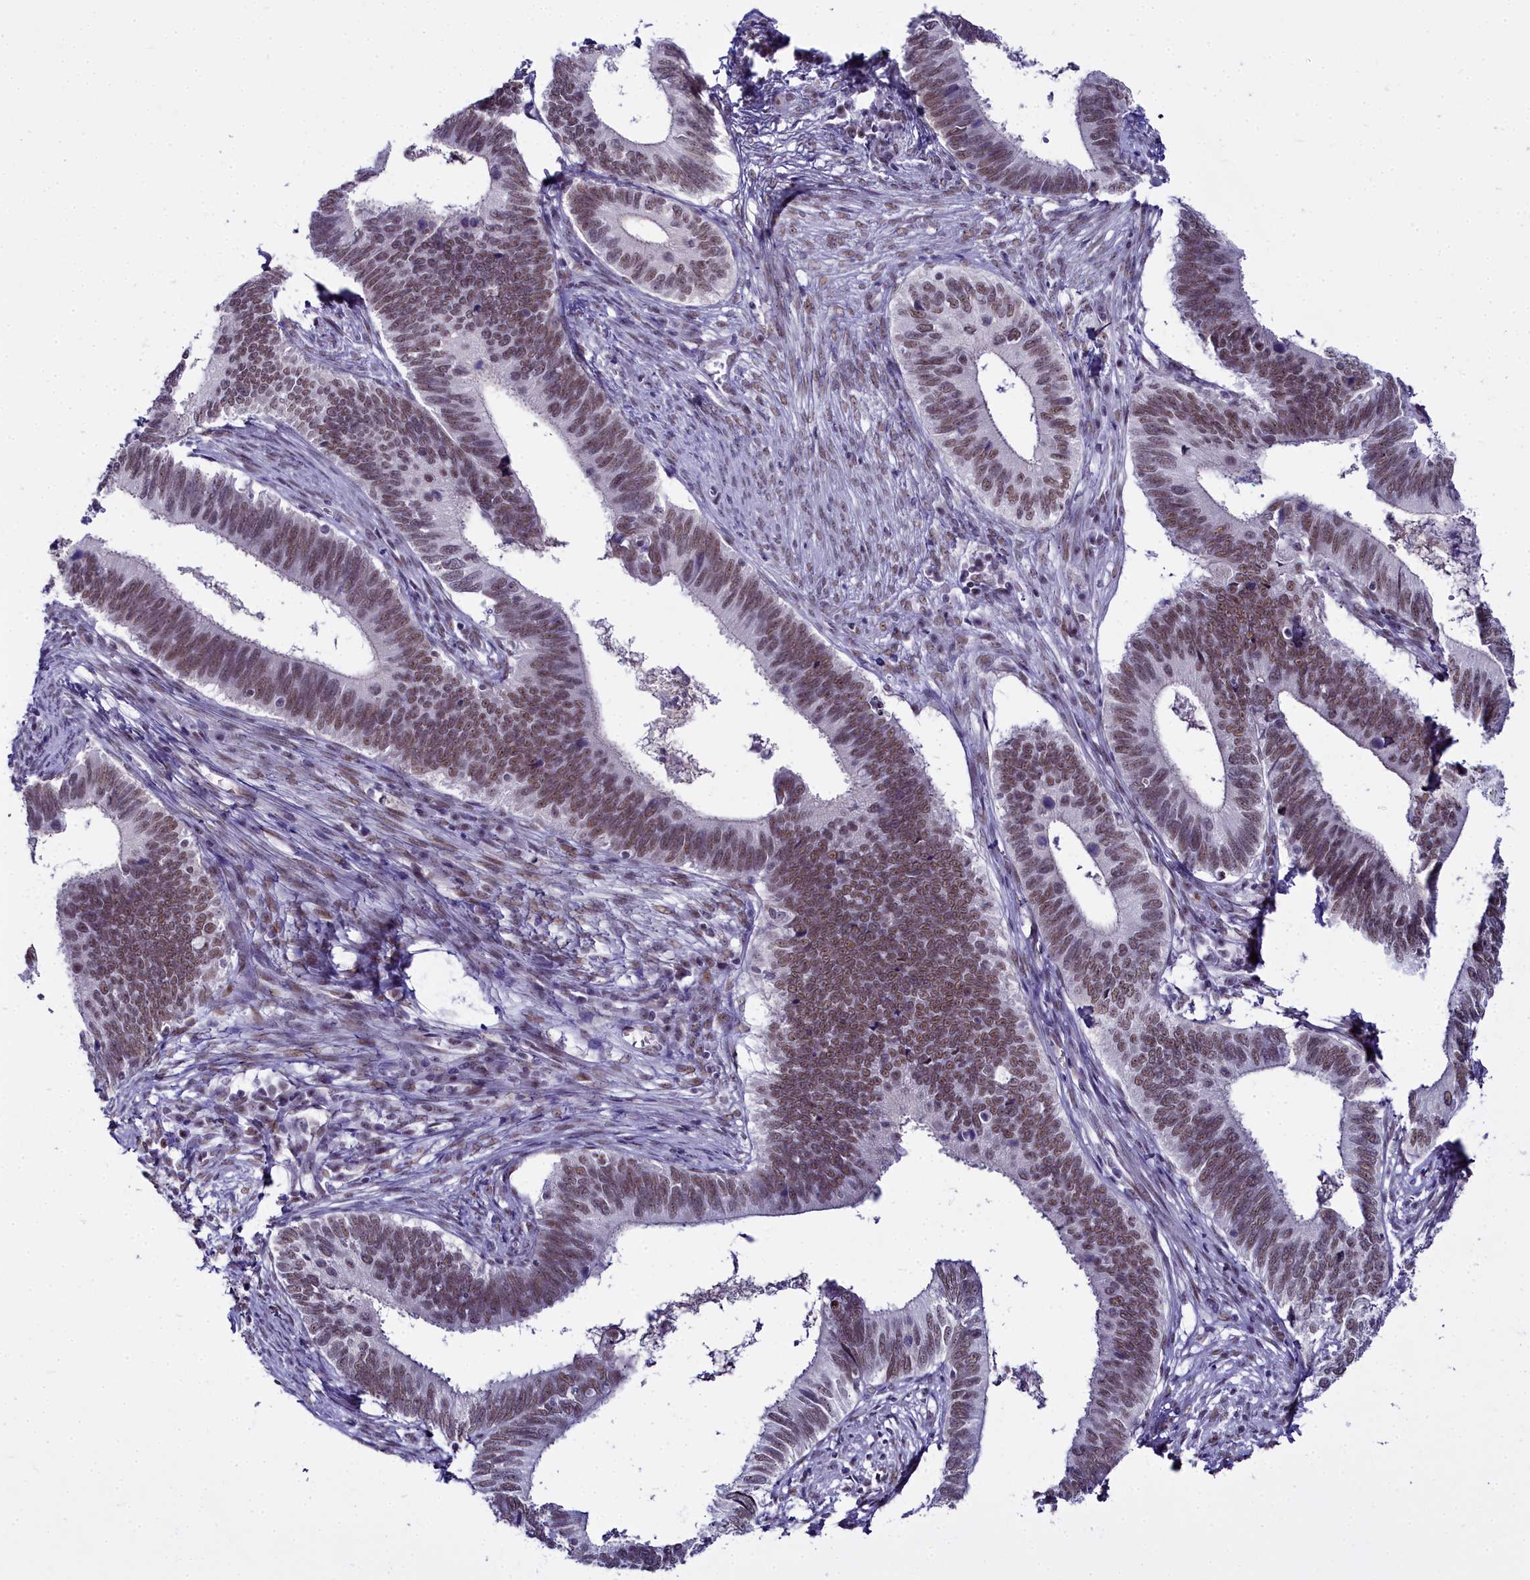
{"staining": {"intensity": "moderate", "quantity": ">75%", "location": "nuclear"}, "tissue": "cervical cancer", "cell_type": "Tumor cells", "image_type": "cancer", "snomed": [{"axis": "morphology", "description": "Adenocarcinoma, NOS"}, {"axis": "topography", "description": "Cervix"}], "caption": "Immunohistochemistry micrograph of neoplastic tissue: human adenocarcinoma (cervical) stained using immunohistochemistry (IHC) demonstrates medium levels of moderate protein expression localized specifically in the nuclear of tumor cells, appearing as a nuclear brown color.", "gene": "RBM12", "patient": {"sex": "female", "age": 42}}